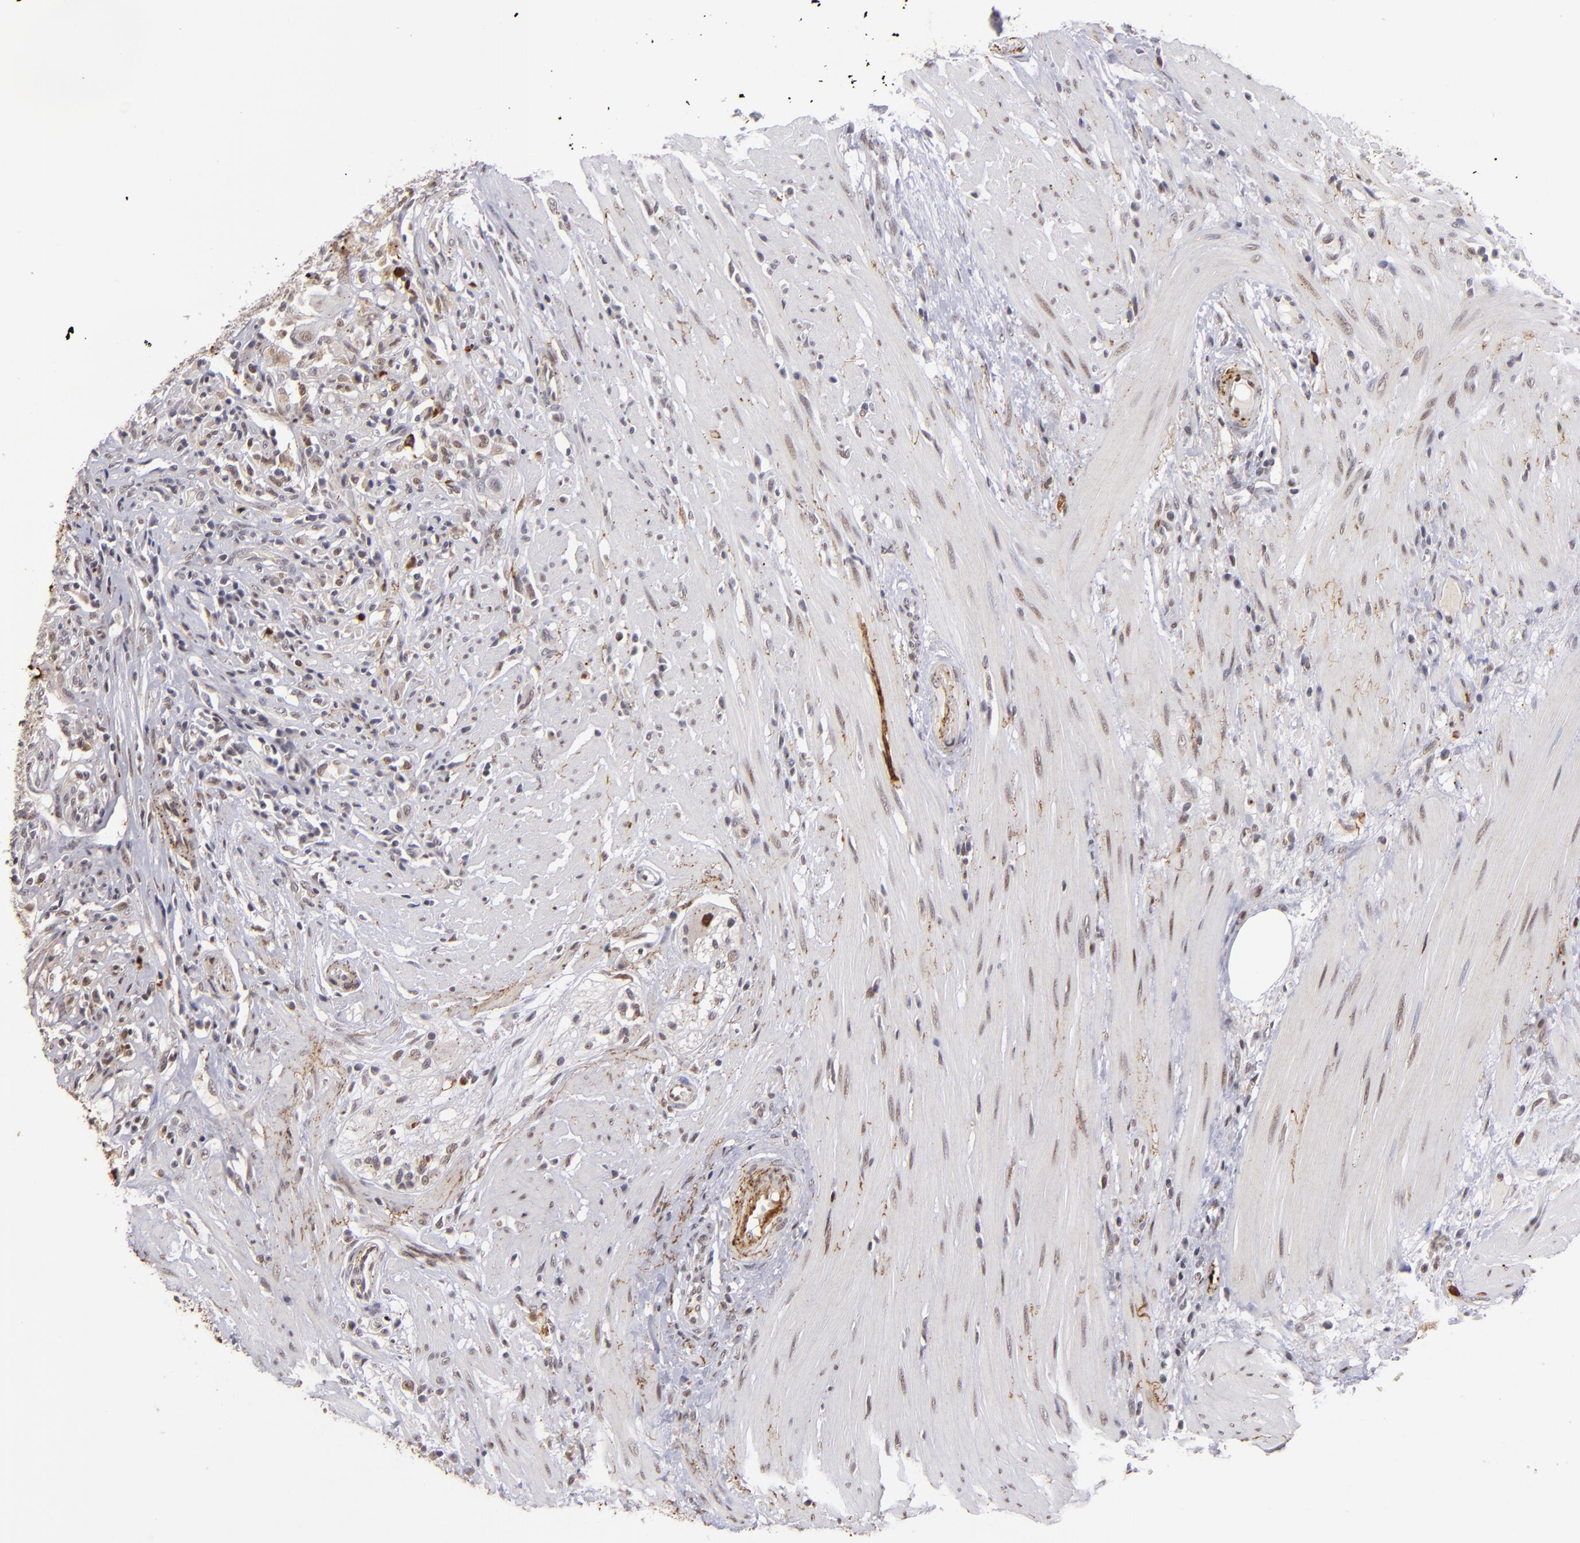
{"staining": {"intensity": "moderate", "quantity": "<25%", "location": "nuclear"}, "tissue": "colorectal cancer", "cell_type": "Tumor cells", "image_type": "cancer", "snomed": [{"axis": "morphology", "description": "Adenocarcinoma, NOS"}, {"axis": "topography", "description": "Rectum"}], "caption": "This image demonstrates immunohistochemistry staining of adenocarcinoma (colorectal), with low moderate nuclear staining in about <25% of tumor cells.", "gene": "RXRG", "patient": {"sex": "male", "age": 53}}